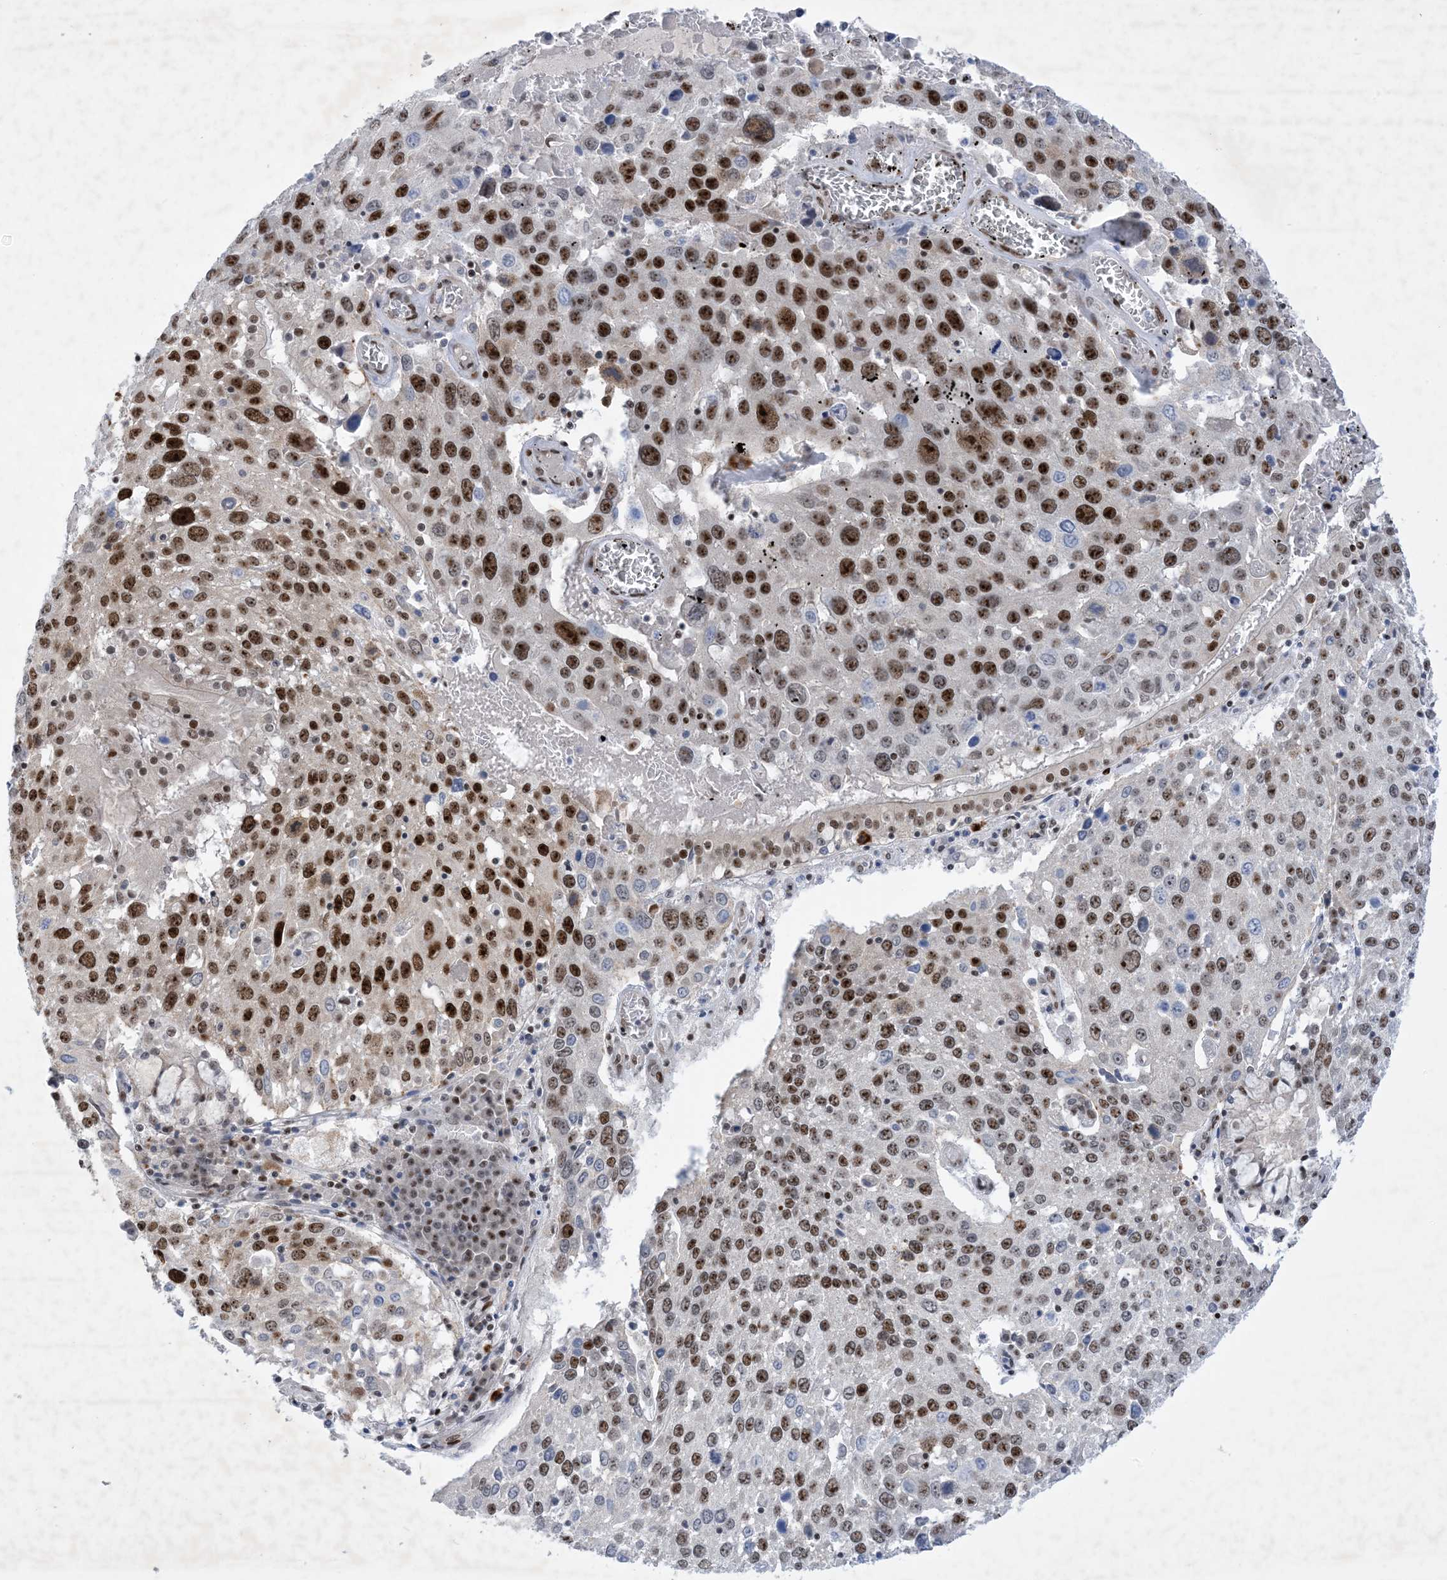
{"staining": {"intensity": "strong", "quantity": "25%-75%", "location": "nuclear"}, "tissue": "lung cancer", "cell_type": "Tumor cells", "image_type": "cancer", "snomed": [{"axis": "morphology", "description": "Squamous cell carcinoma, NOS"}, {"axis": "topography", "description": "Lung"}], "caption": "Tumor cells exhibit high levels of strong nuclear staining in approximately 25%-75% of cells in human squamous cell carcinoma (lung). The protein is shown in brown color, while the nuclei are stained blue.", "gene": "TSPYL1", "patient": {"sex": "male", "age": 65}}